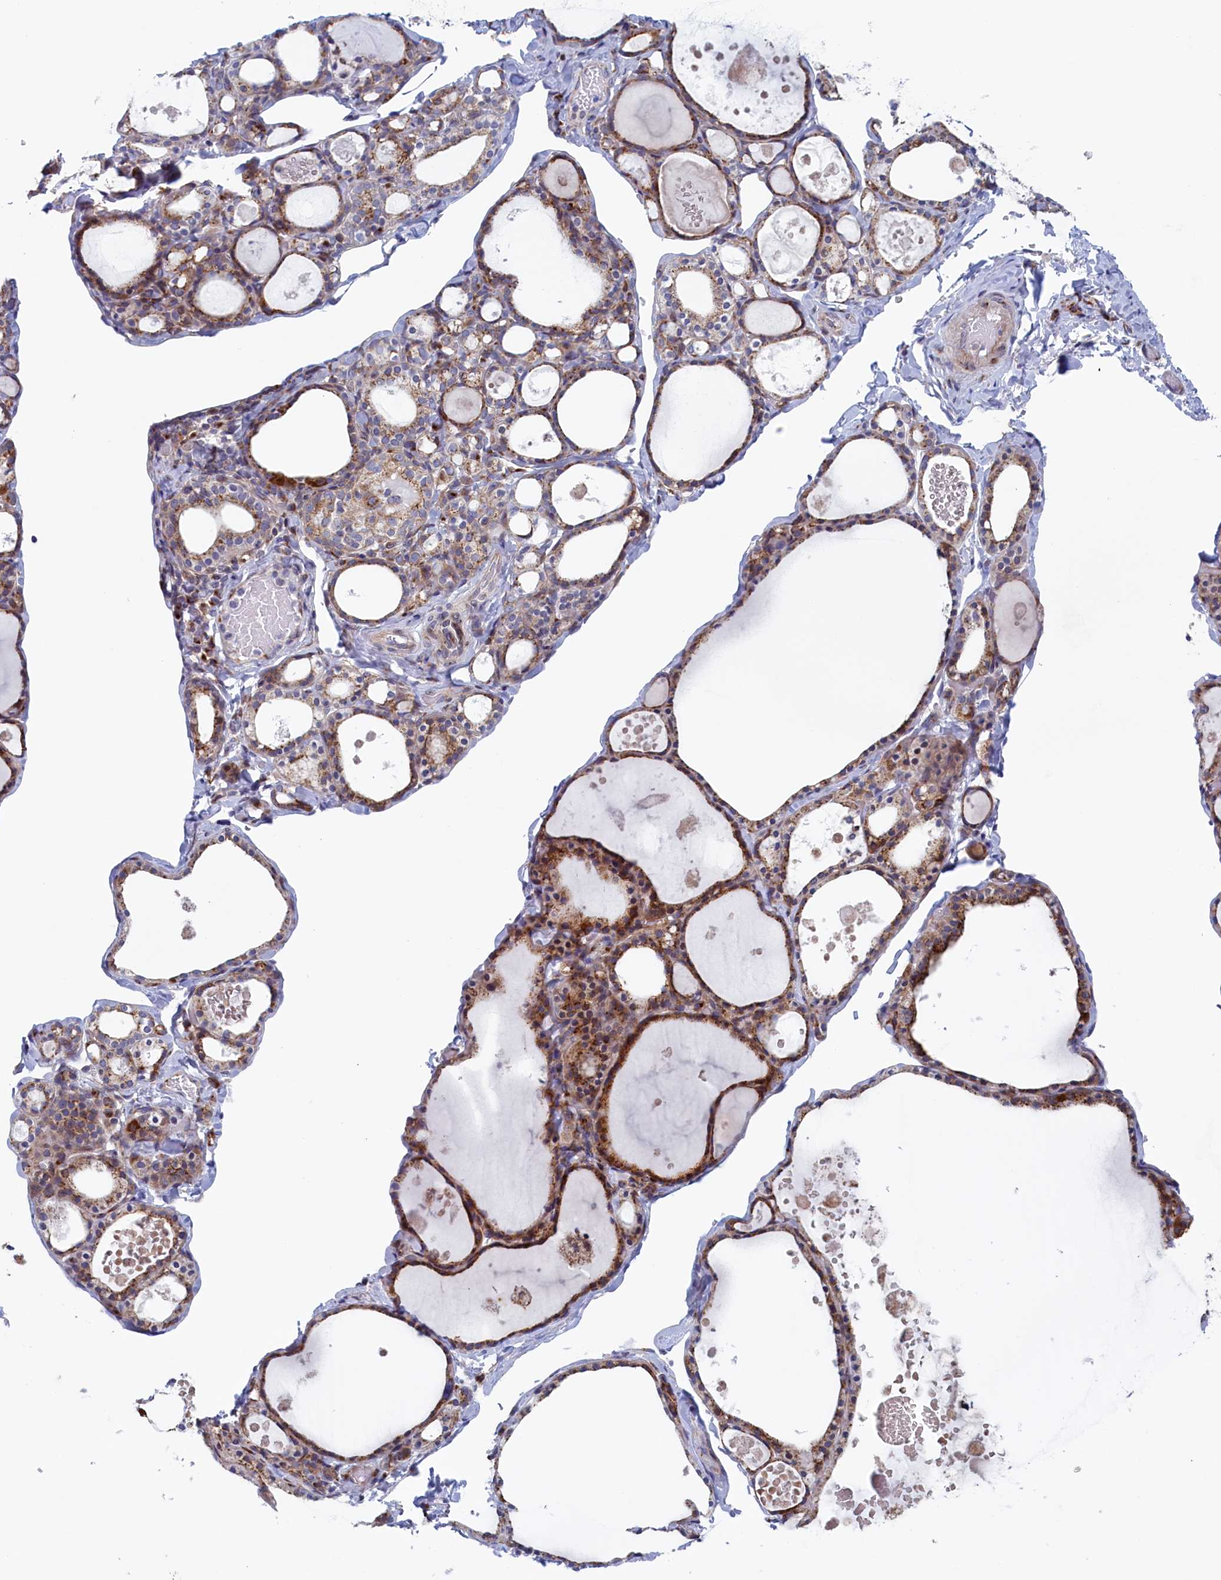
{"staining": {"intensity": "moderate", "quantity": ">75%", "location": "cytoplasmic/membranous"}, "tissue": "thyroid gland", "cell_type": "Glandular cells", "image_type": "normal", "snomed": [{"axis": "morphology", "description": "Normal tissue, NOS"}, {"axis": "topography", "description": "Thyroid gland"}], "caption": "A photomicrograph showing moderate cytoplasmic/membranous expression in approximately >75% of glandular cells in normal thyroid gland, as visualized by brown immunohistochemical staining.", "gene": "MTFMT", "patient": {"sex": "male", "age": 56}}